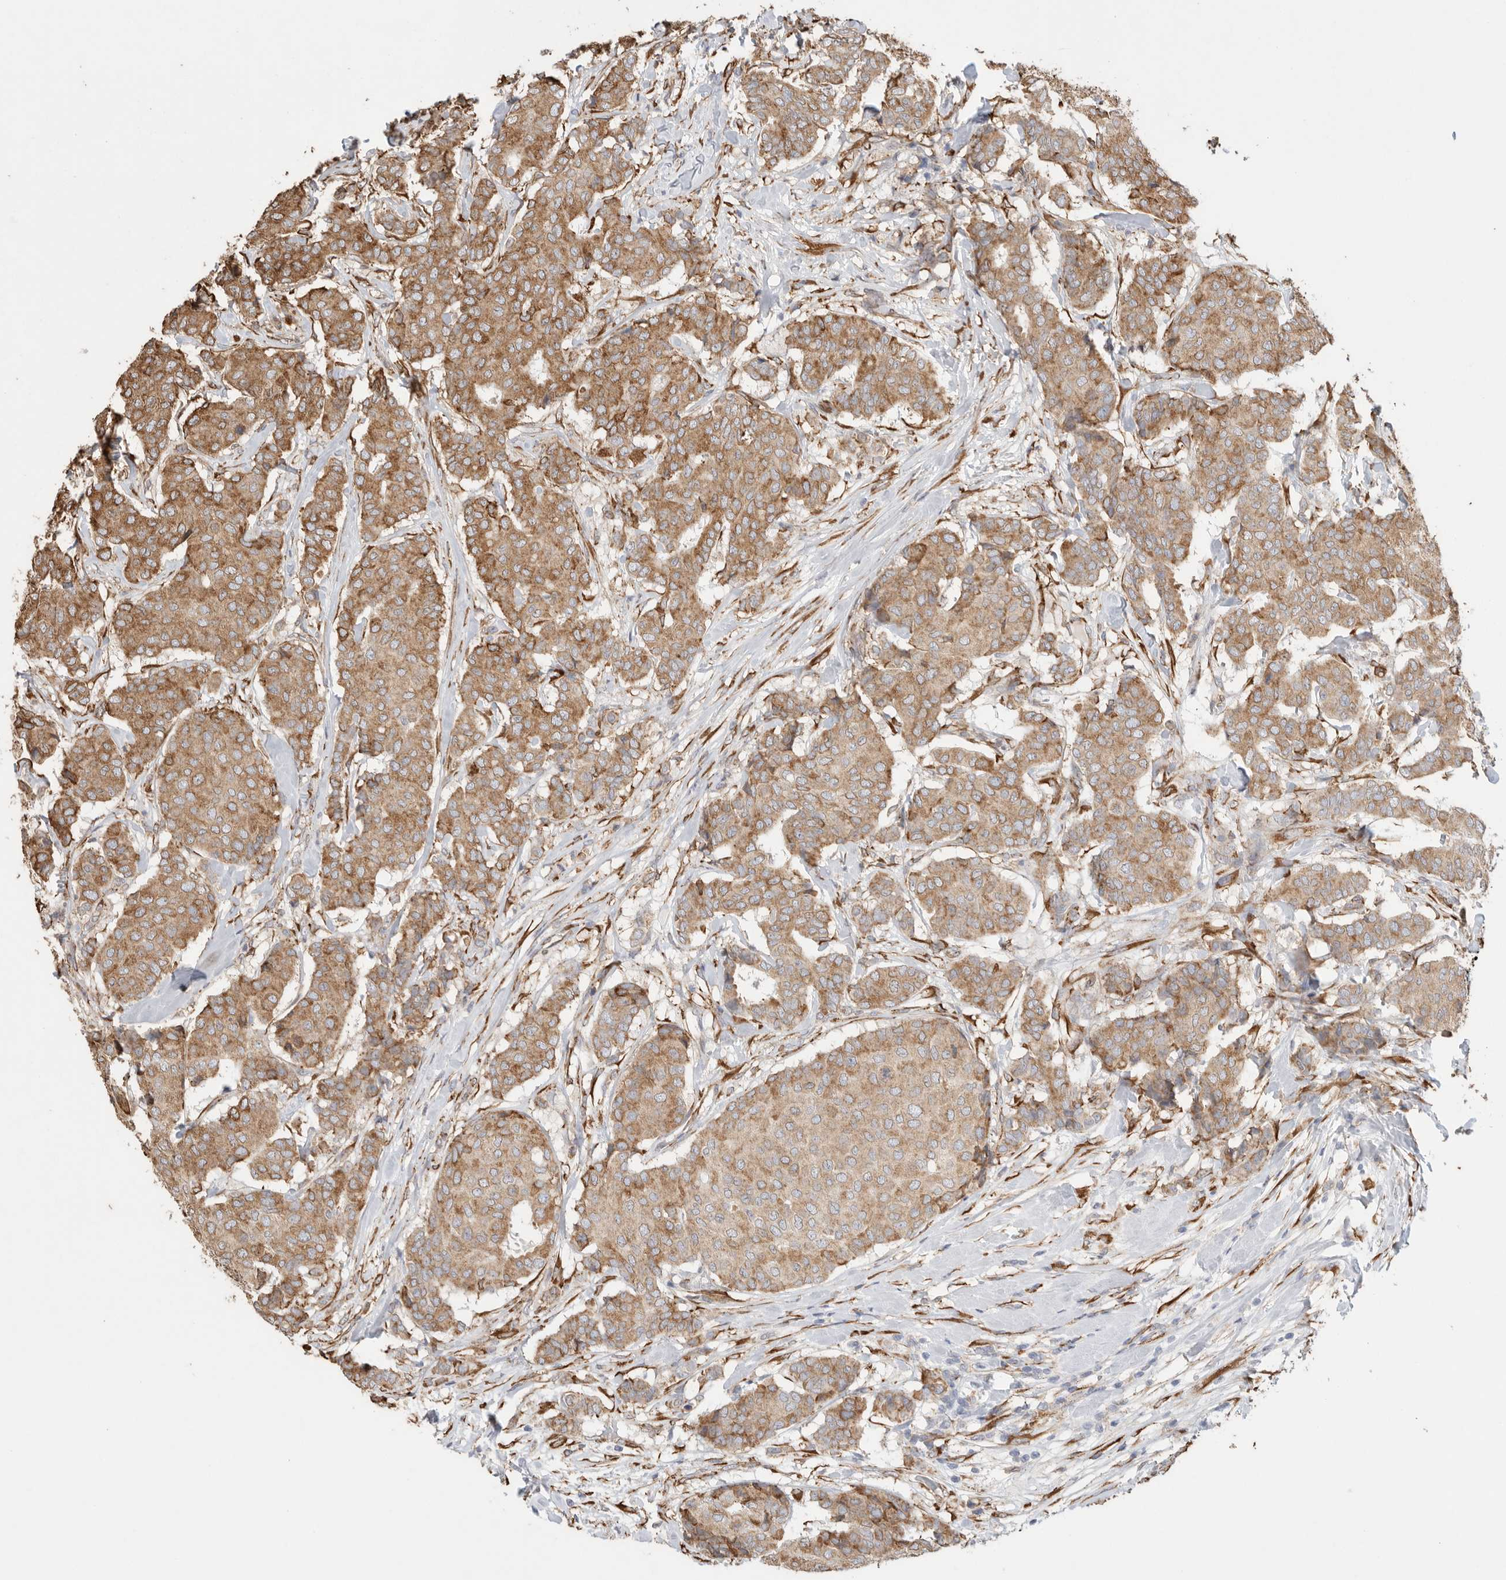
{"staining": {"intensity": "moderate", "quantity": ">75%", "location": "cytoplasmic/membranous"}, "tissue": "breast cancer", "cell_type": "Tumor cells", "image_type": "cancer", "snomed": [{"axis": "morphology", "description": "Duct carcinoma"}, {"axis": "topography", "description": "Breast"}], "caption": "Brown immunohistochemical staining in intraductal carcinoma (breast) displays moderate cytoplasmic/membranous staining in approximately >75% of tumor cells.", "gene": "BLOC1S5", "patient": {"sex": "female", "age": 75}}